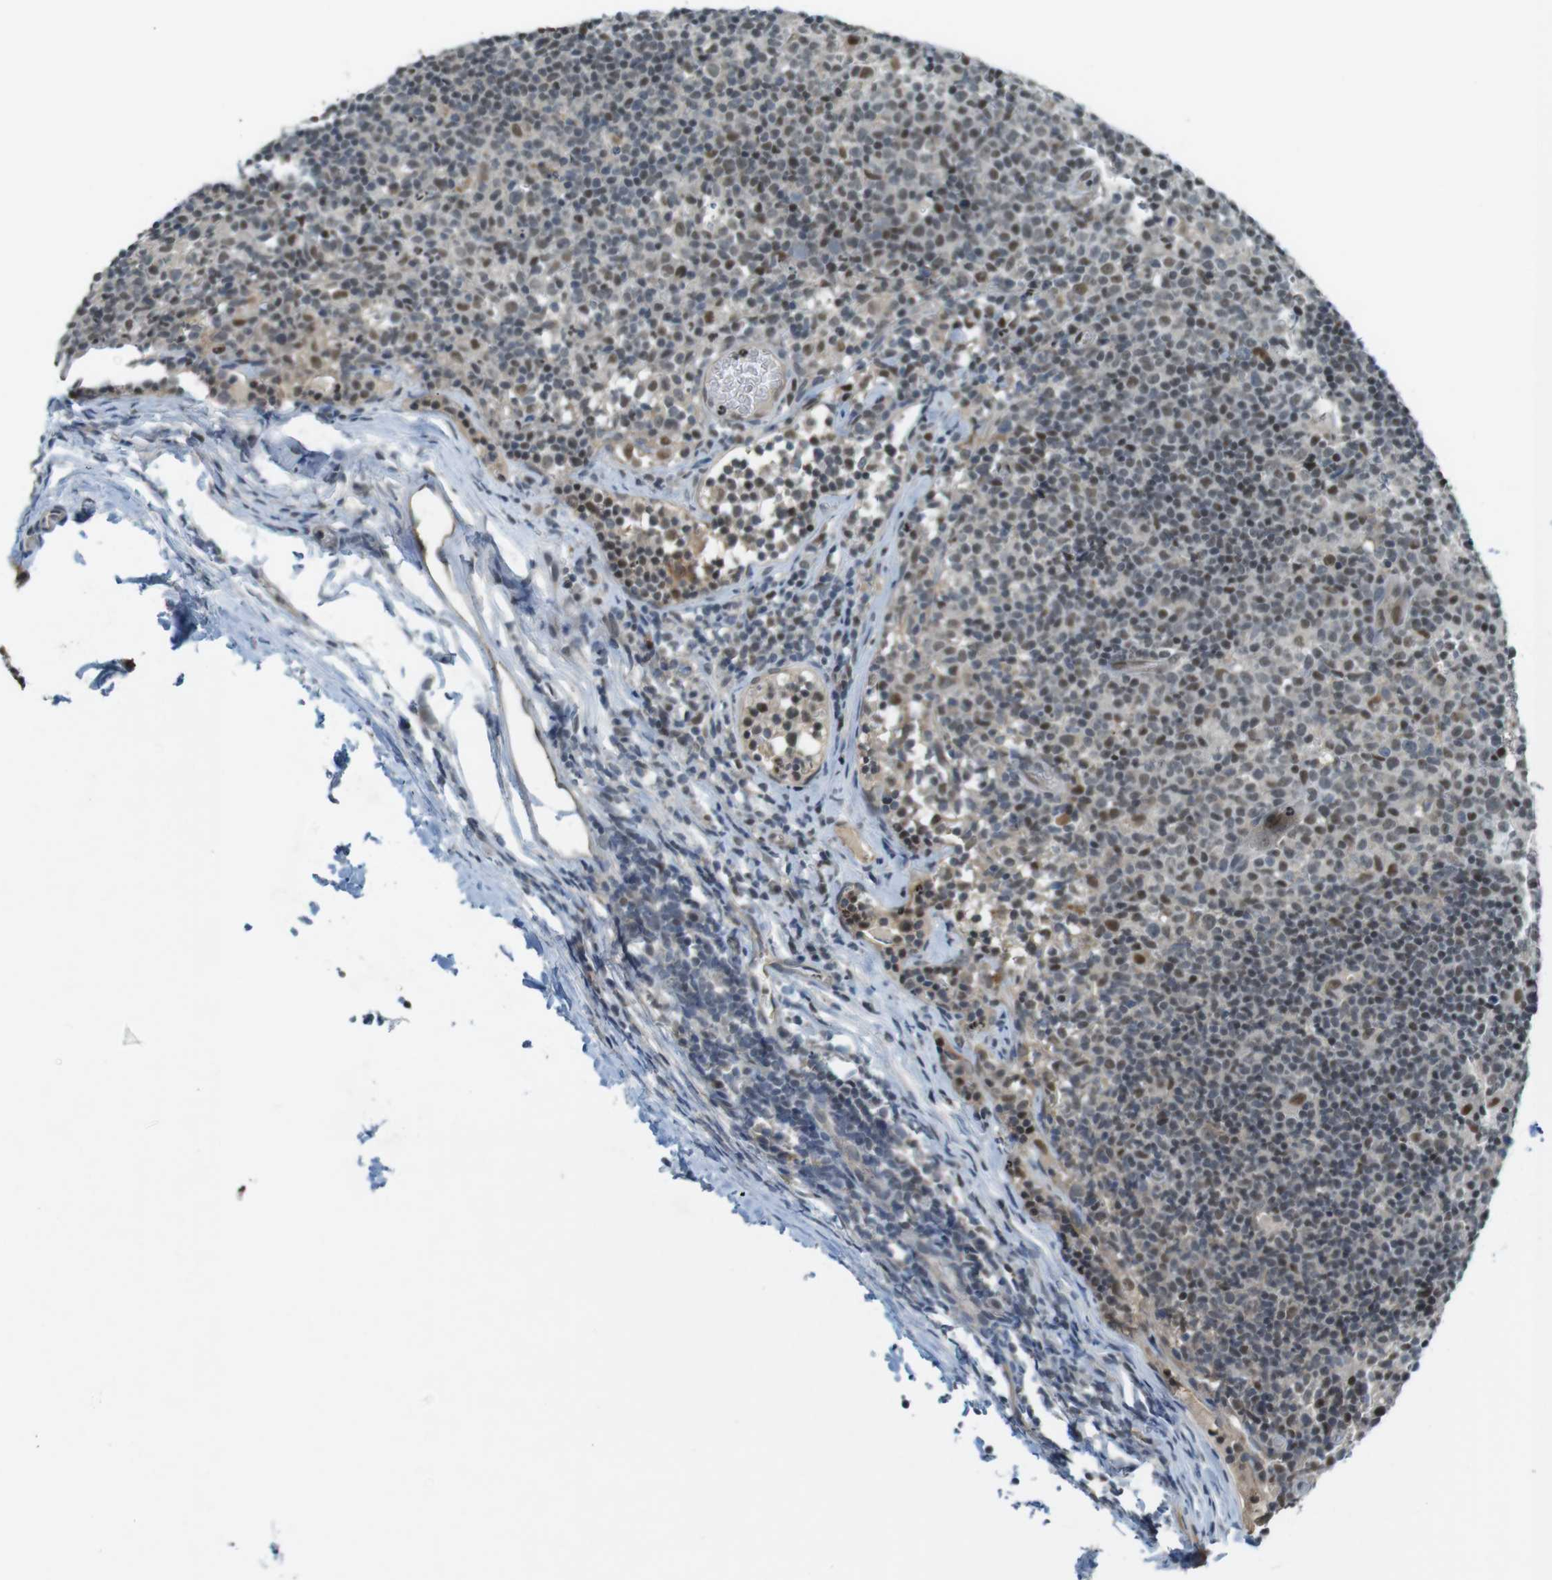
{"staining": {"intensity": "moderate", "quantity": ">75%", "location": "nuclear"}, "tissue": "lymph node", "cell_type": "Germinal center cells", "image_type": "normal", "snomed": [{"axis": "morphology", "description": "Normal tissue, NOS"}, {"axis": "morphology", "description": "Inflammation, NOS"}, {"axis": "topography", "description": "Lymph node"}], "caption": "This histopathology image exhibits immunohistochemistry (IHC) staining of unremarkable lymph node, with medium moderate nuclear staining in approximately >75% of germinal center cells.", "gene": "MAPKAPK5", "patient": {"sex": "male", "age": 55}}